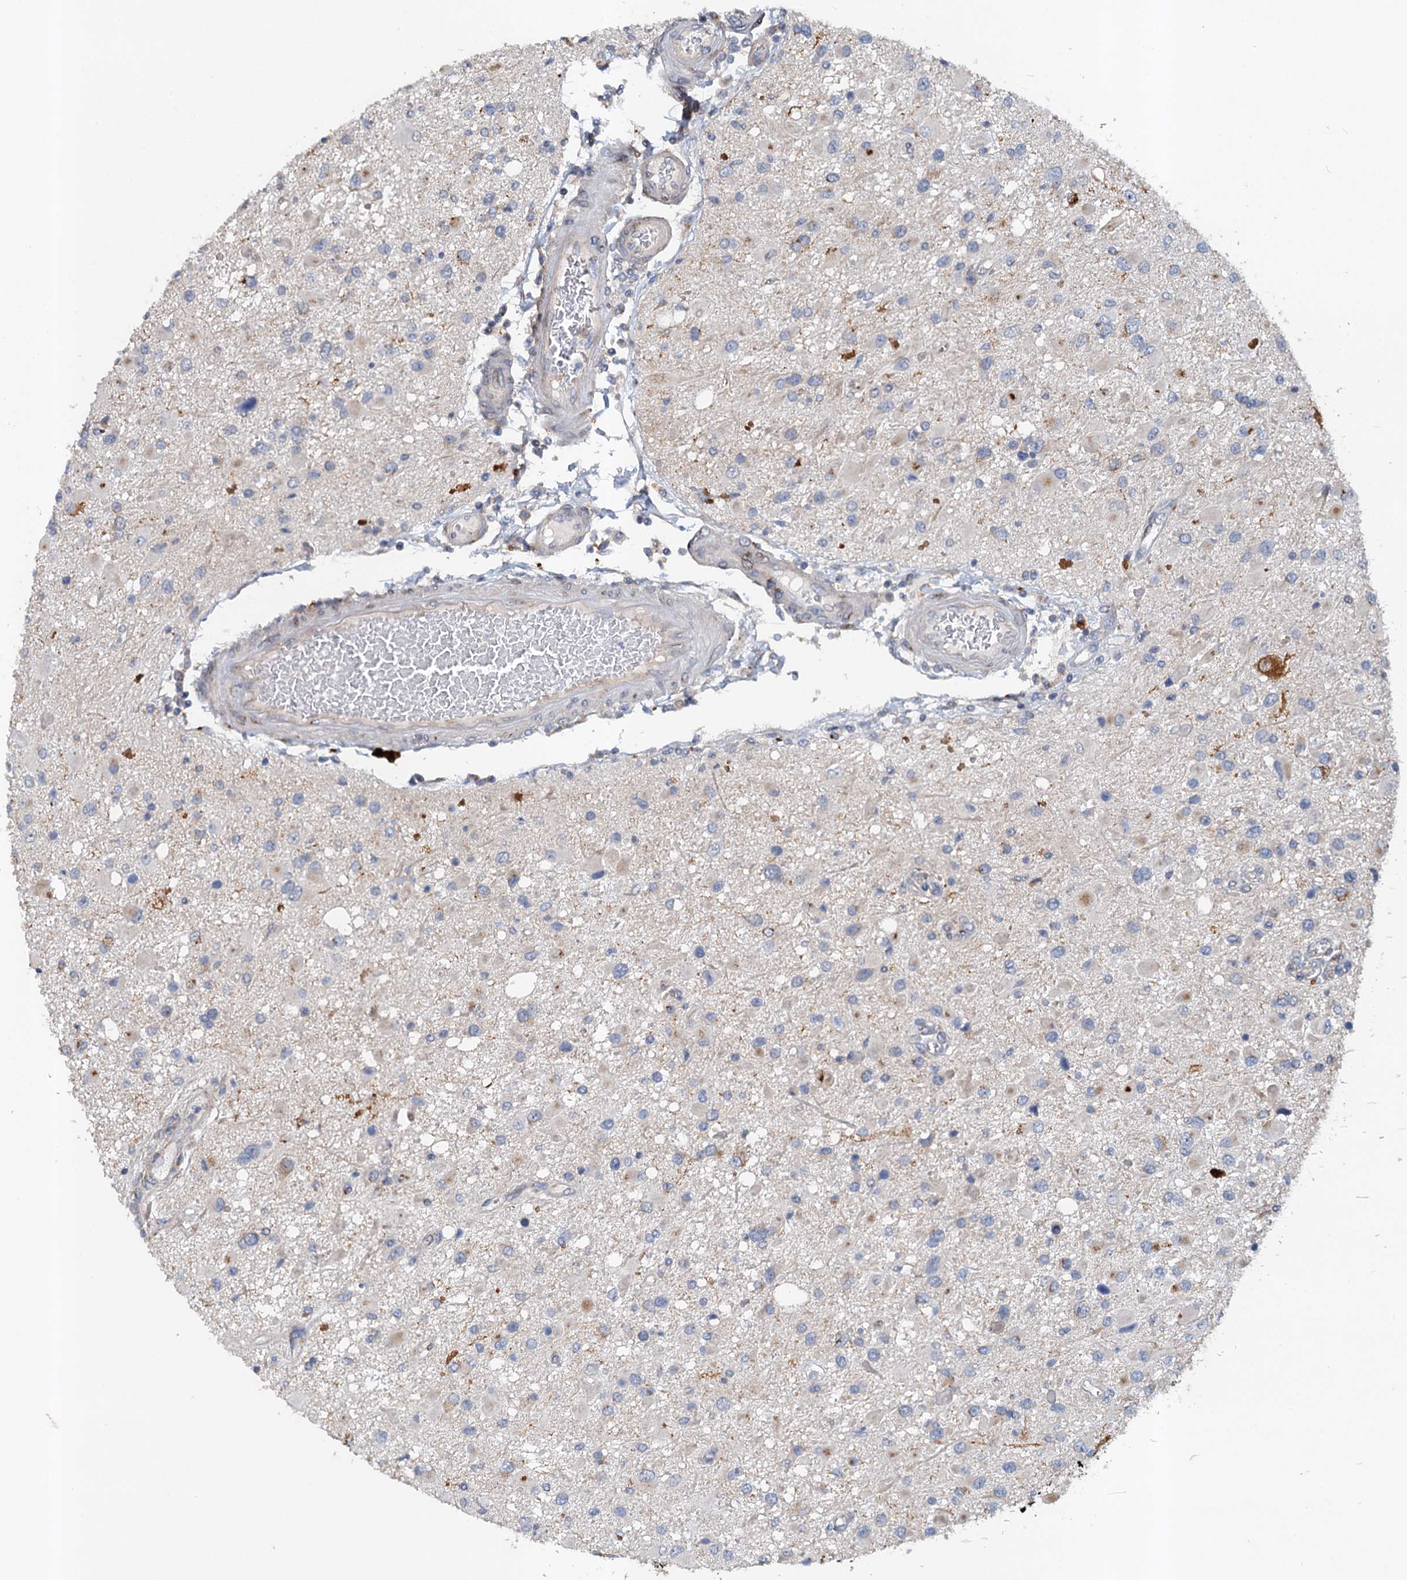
{"staining": {"intensity": "negative", "quantity": "none", "location": "none"}, "tissue": "glioma", "cell_type": "Tumor cells", "image_type": "cancer", "snomed": [{"axis": "morphology", "description": "Glioma, malignant, High grade"}, {"axis": "topography", "description": "Brain"}], "caption": "IHC of human malignant glioma (high-grade) shows no expression in tumor cells.", "gene": "NBEA", "patient": {"sex": "male", "age": 53}}